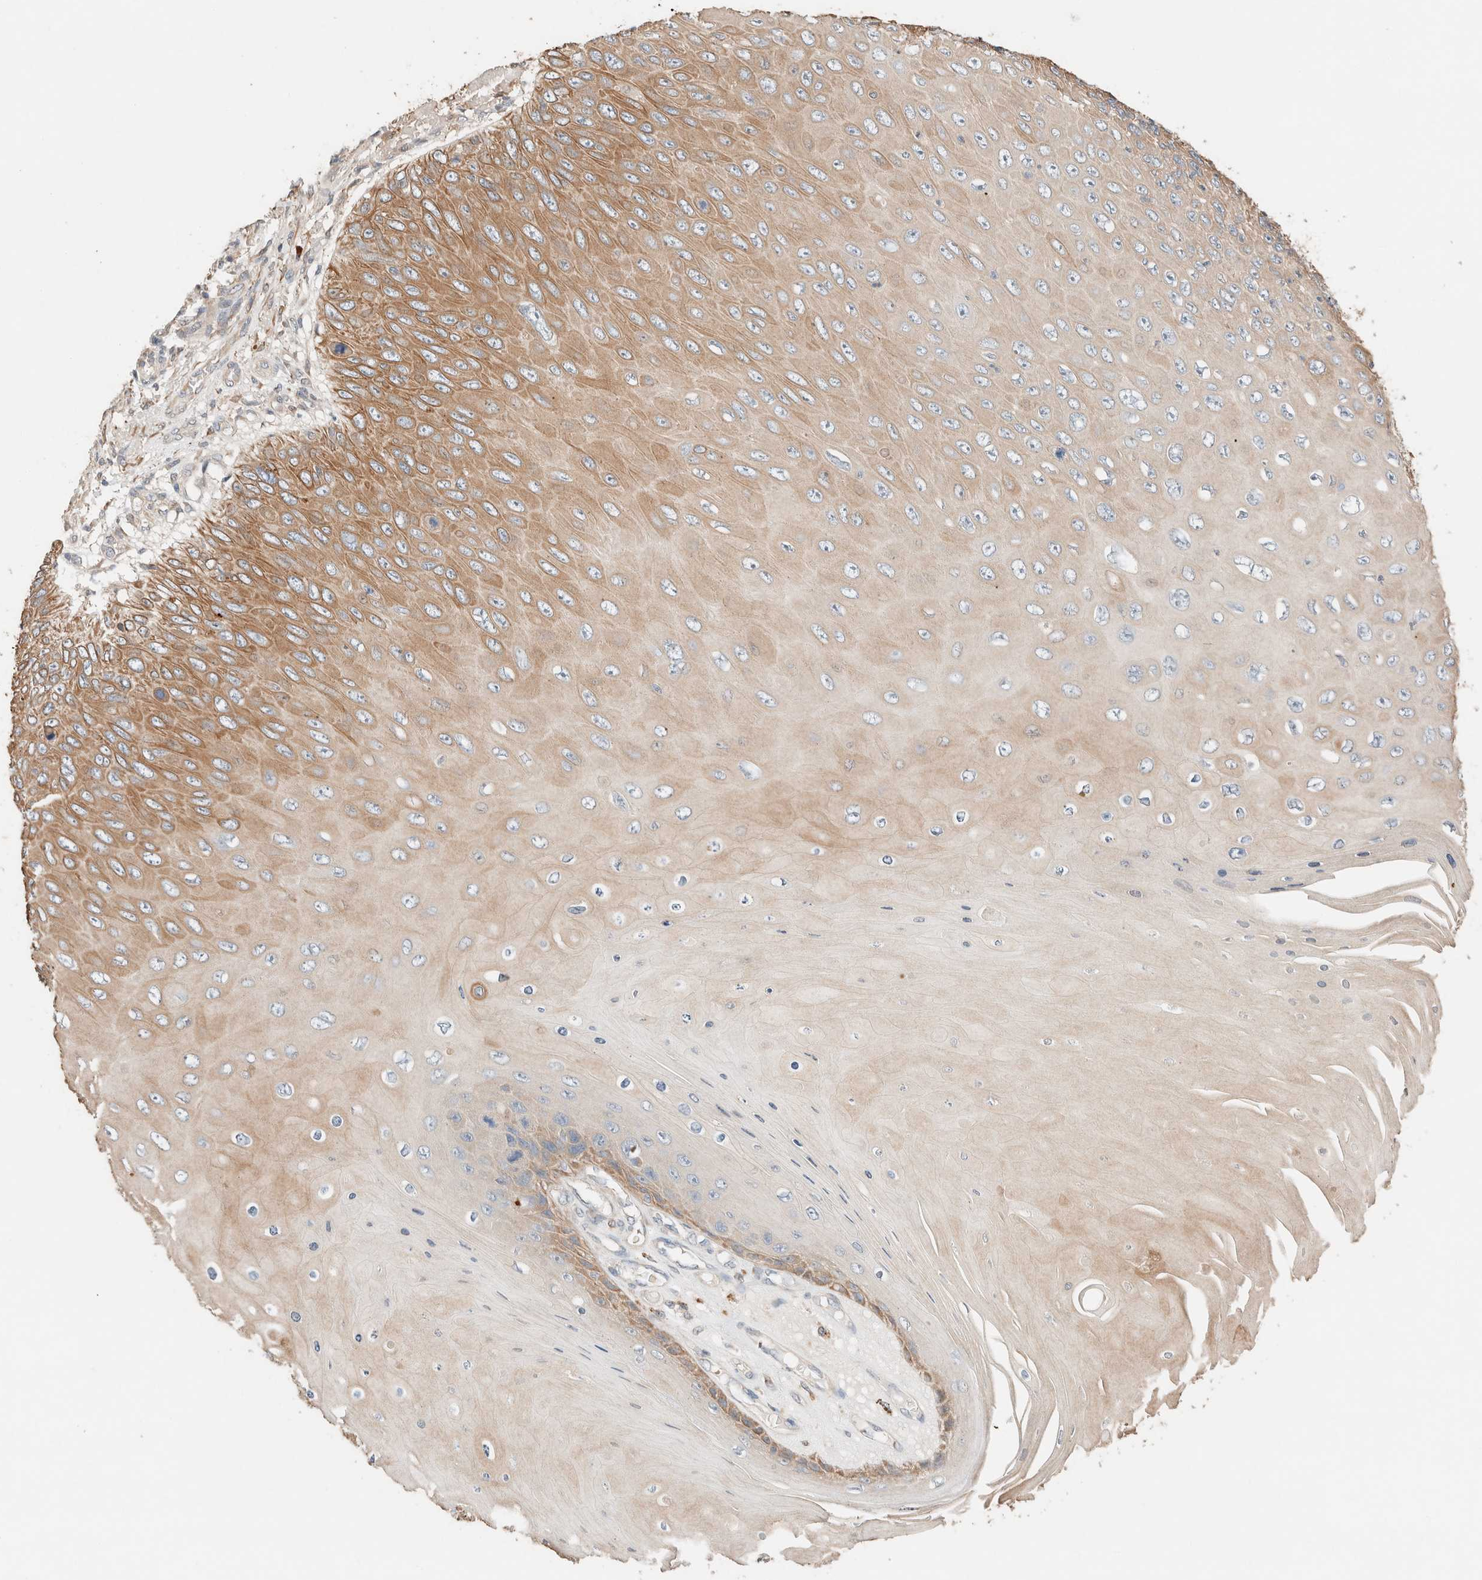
{"staining": {"intensity": "moderate", "quantity": ">75%", "location": "cytoplasmic/membranous"}, "tissue": "skin cancer", "cell_type": "Tumor cells", "image_type": "cancer", "snomed": [{"axis": "morphology", "description": "Squamous cell carcinoma, NOS"}, {"axis": "topography", "description": "Skin"}], "caption": "High-magnification brightfield microscopy of skin squamous cell carcinoma stained with DAB (brown) and counterstained with hematoxylin (blue). tumor cells exhibit moderate cytoplasmic/membranous positivity is appreciated in approximately>75% of cells.", "gene": "TUBD1", "patient": {"sex": "female", "age": 88}}